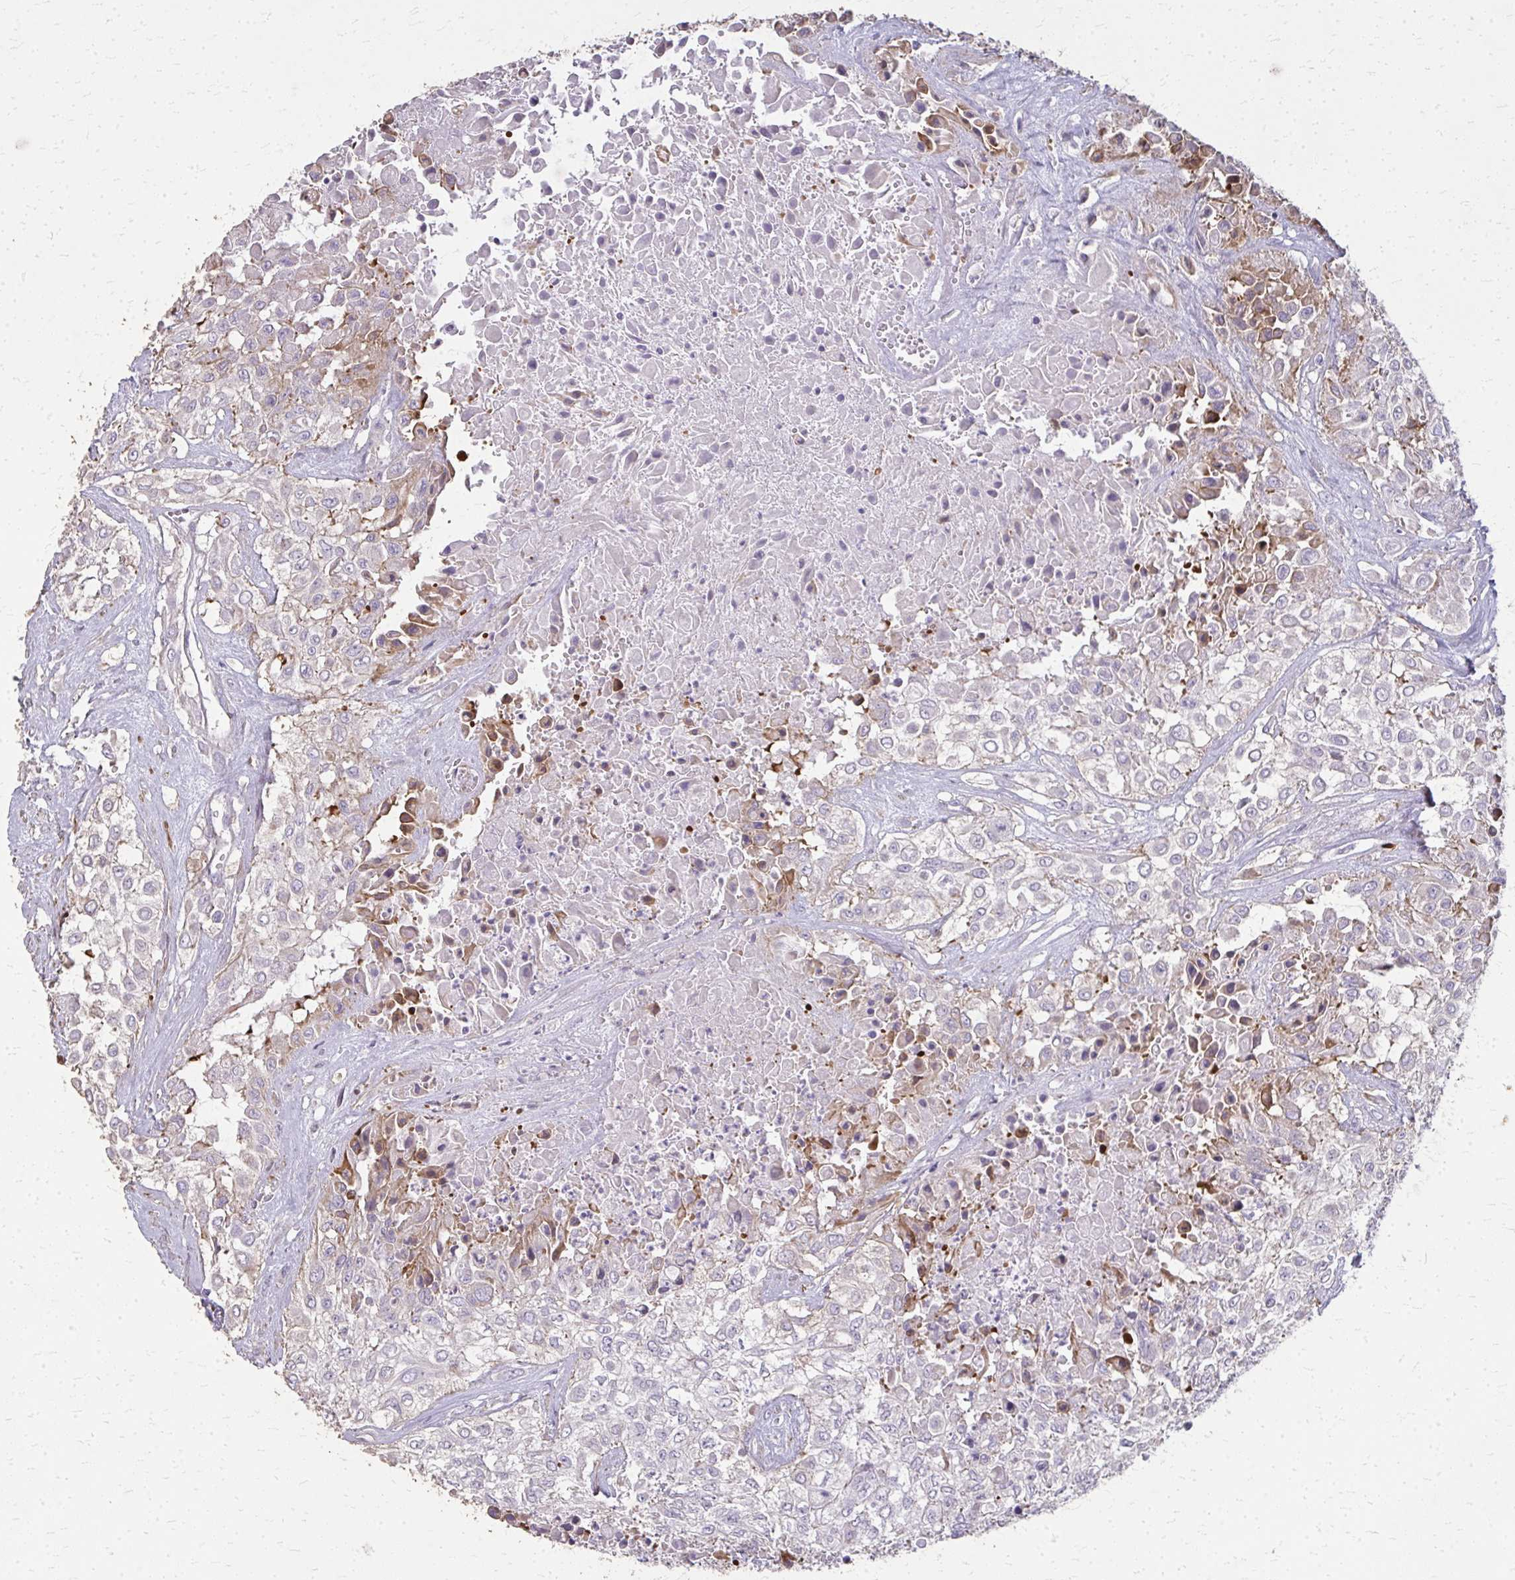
{"staining": {"intensity": "negative", "quantity": "none", "location": "none"}, "tissue": "urothelial cancer", "cell_type": "Tumor cells", "image_type": "cancer", "snomed": [{"axis": "morphology", "description": "Urothelial carcinoma, High grade"}, {"axis": "topography", "description": "Urinary bladder"}], "caption": "There is no significant expression in tumor cells of urothelial cancer.", "gene": "TENM4", "patient": {"sex": "male", "age": 67}}